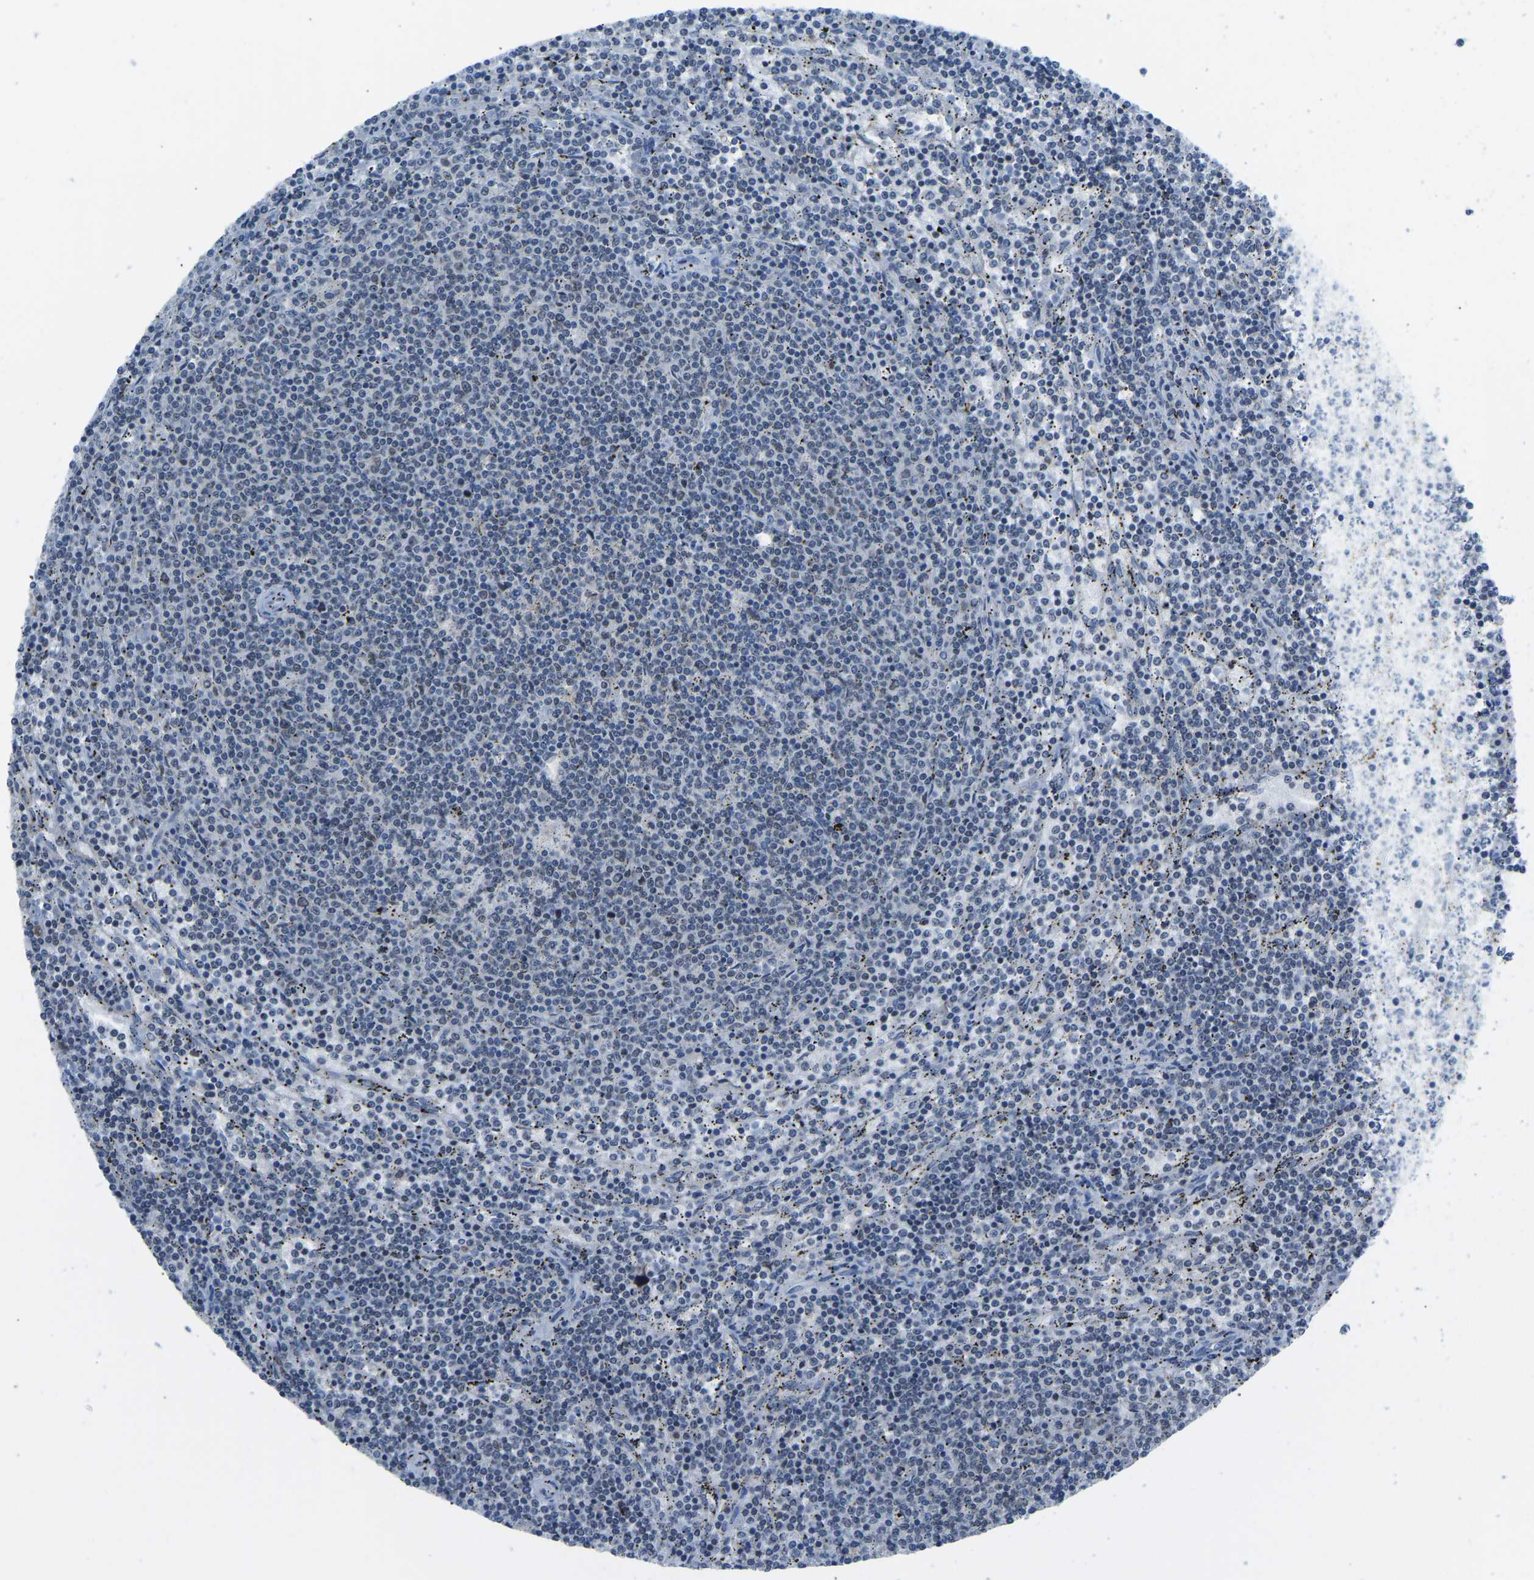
{"staining": {"intensity": "negative", "quantity": "none", "location": "none"}, "tissue": "lymphoma", "cell_type": "Tumor cells", "image_type": "cancer", "snomed": [{"axis": "morphology", "description": "Malignant lymphoma, non-Hodgkin's type, Low grade"}, {"axis": "topography", "description": "Spleen"}], "caption": "Tumor cells are negative for protein expression in human low-grade malignant lymphoma, non-Hodgkin's type.", "gene": "VRK1", "patient": {"sex": "female", "age": 50}}